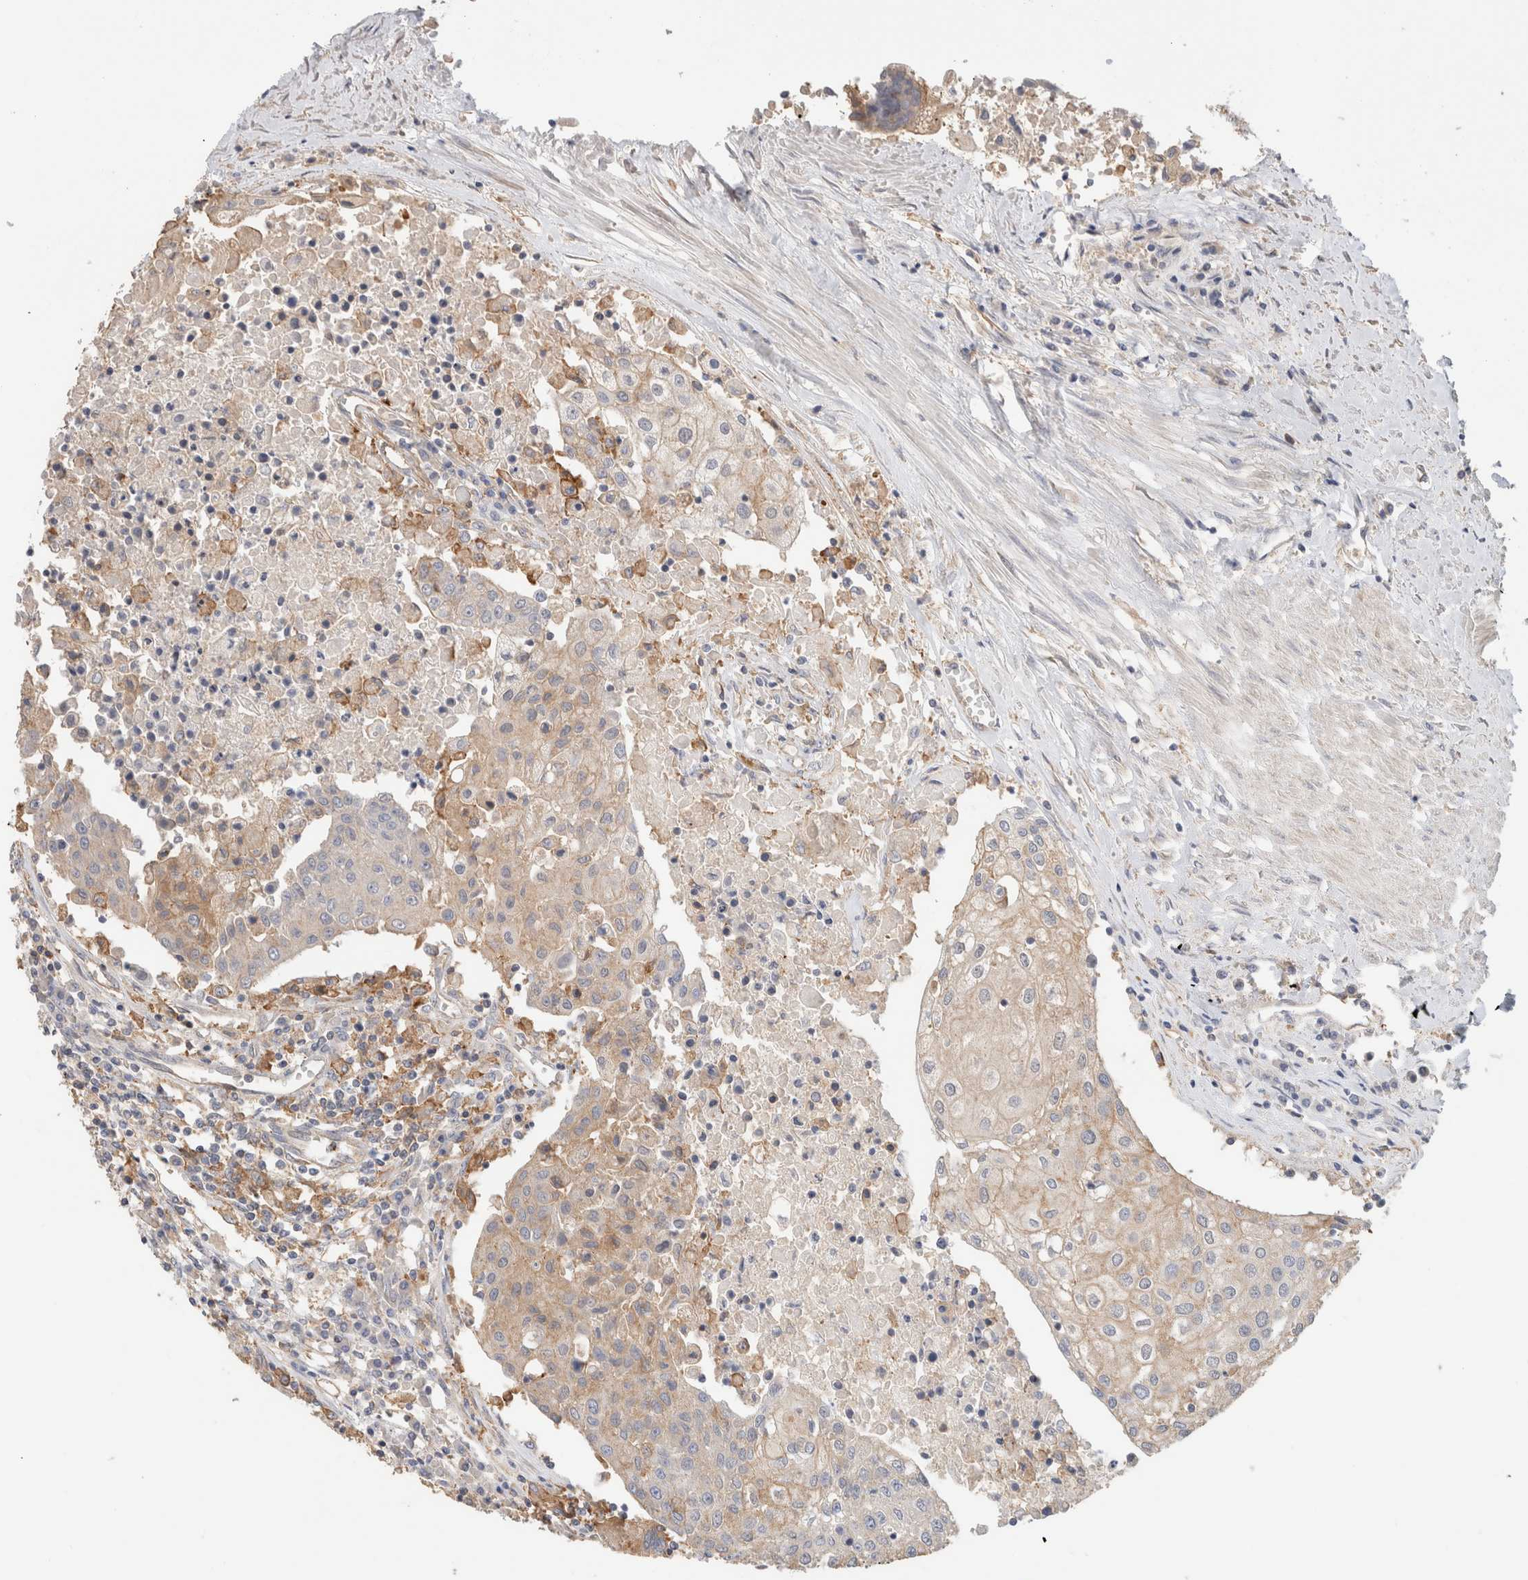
{"staining": {"intensity": "moderate", "quantity": "<25%", "location": "cytoplasmic/membranous"}, "tissue": "urothelial cancer", "cell_type": "Tumor cells", "image_type": "cancer", "snomed": [{"axis": "morphology", "description": "Urothelial carcinoma, High grade"}, {"axis": "topography", "description": "Urinary bladder"}], "caption": "A high-resolution histopathology image shows immunohistochemistry (IHC) staining of high-grade urothelial carcinoma, which demonstrates moderate cytoplasmic/membranous staining in about <25% of tumor cells. The protein of interest is stained brown, and the nuclei are stained in blue (DAB (3,3'-diaminobenzidine) IHC with brightfield microscopy, high magnification).", "gene": "CFAP418", "patient": {"sex": "female", "age": 85}}